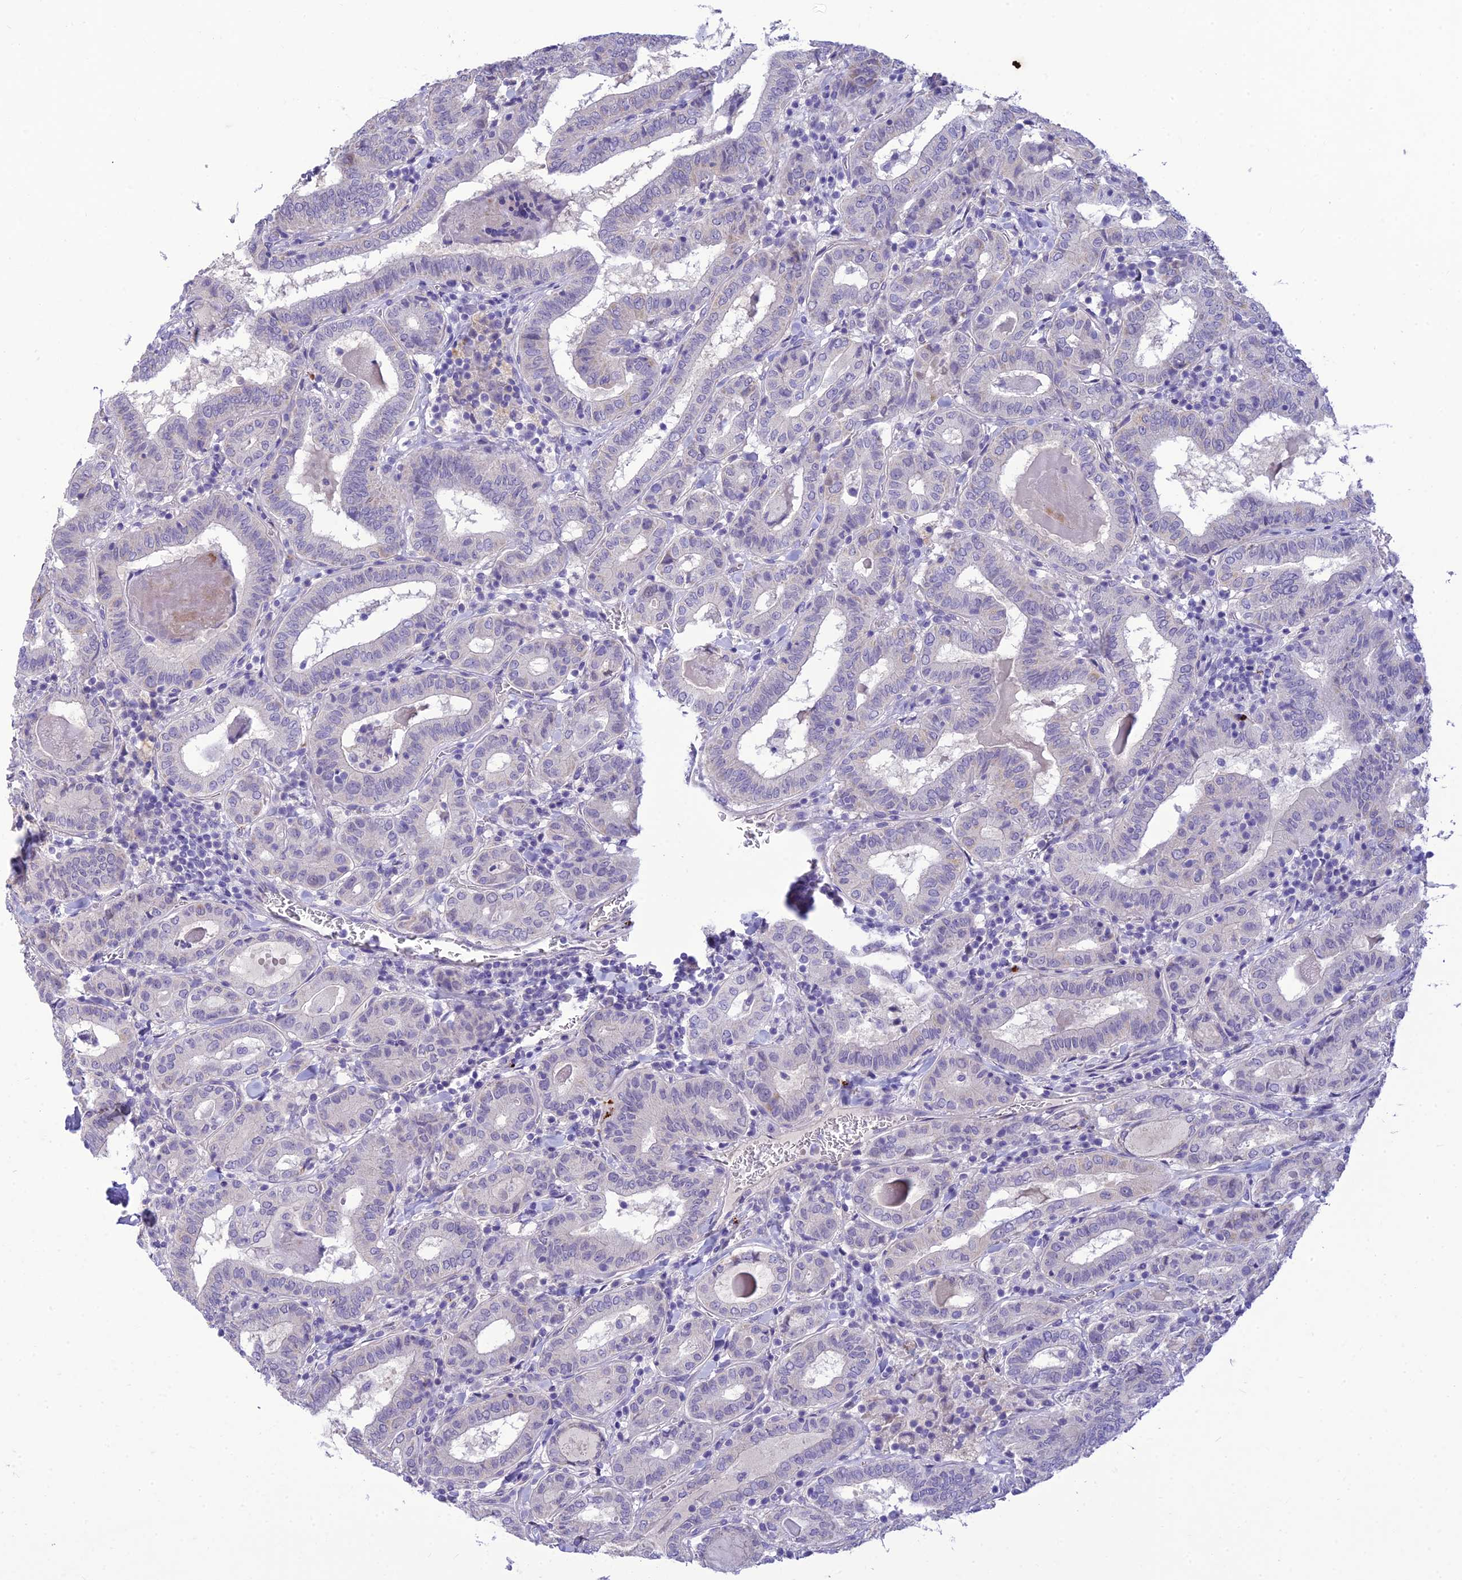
{"staining": {"intensity": "negative", "quantity": "none", "location": "none"}, "tissue": "thyroid cancer", "cell_type": "Tumor cells", "image_type": "cancer", "snomed": [{"axis": "morphology", "description": "Papillary adenocarcinoma, NOS"}, {"axis": "topography", "description": "Thyroid gland"}], "caption": "There is no significant staining in tumor cells of thyroid cancer. (DAB (3,3'-diaminobenzidine) immunohistochemistry (IHC) visualized using brightfield microscopy, high magnification).", "gene": "DHDH", "patient": {"sex": "female", "age": 72}}